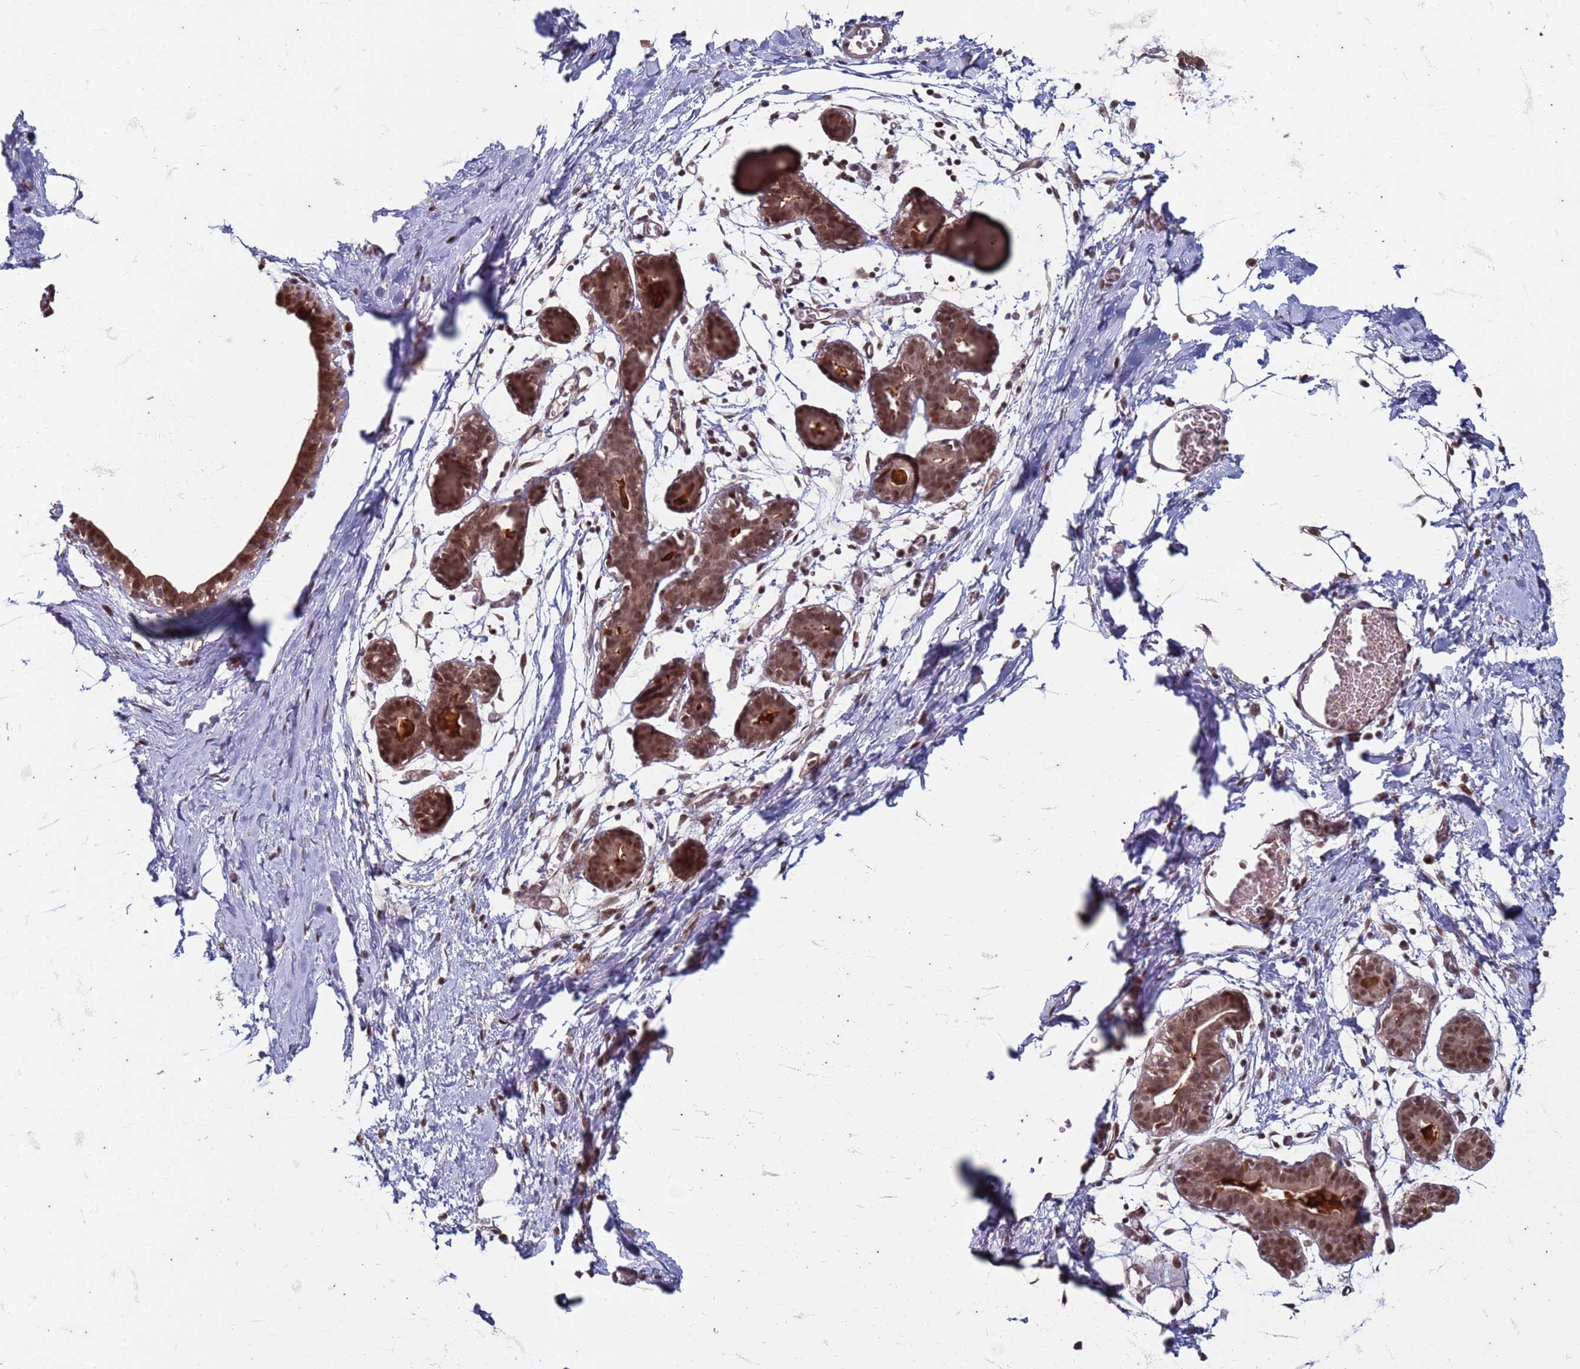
{"staining": {"intensity": "weak", "quantity": ">75%", "location": "nuclear"}, "tissue": "breast", "cell_type": "Adipocytes", "image_type": "normal", "snomed": [{"axis": "morphology", "description": "Normal tissue, NOS"}, {"axis": "topography", "description": "Breast"}], "caption": "The image exhibits staining of benign breast, revealing weak nuclear protein staining (brown color) within adipocytes.", "gene": "TRMT6", "patient": {"sex": "female", "age": 27}}